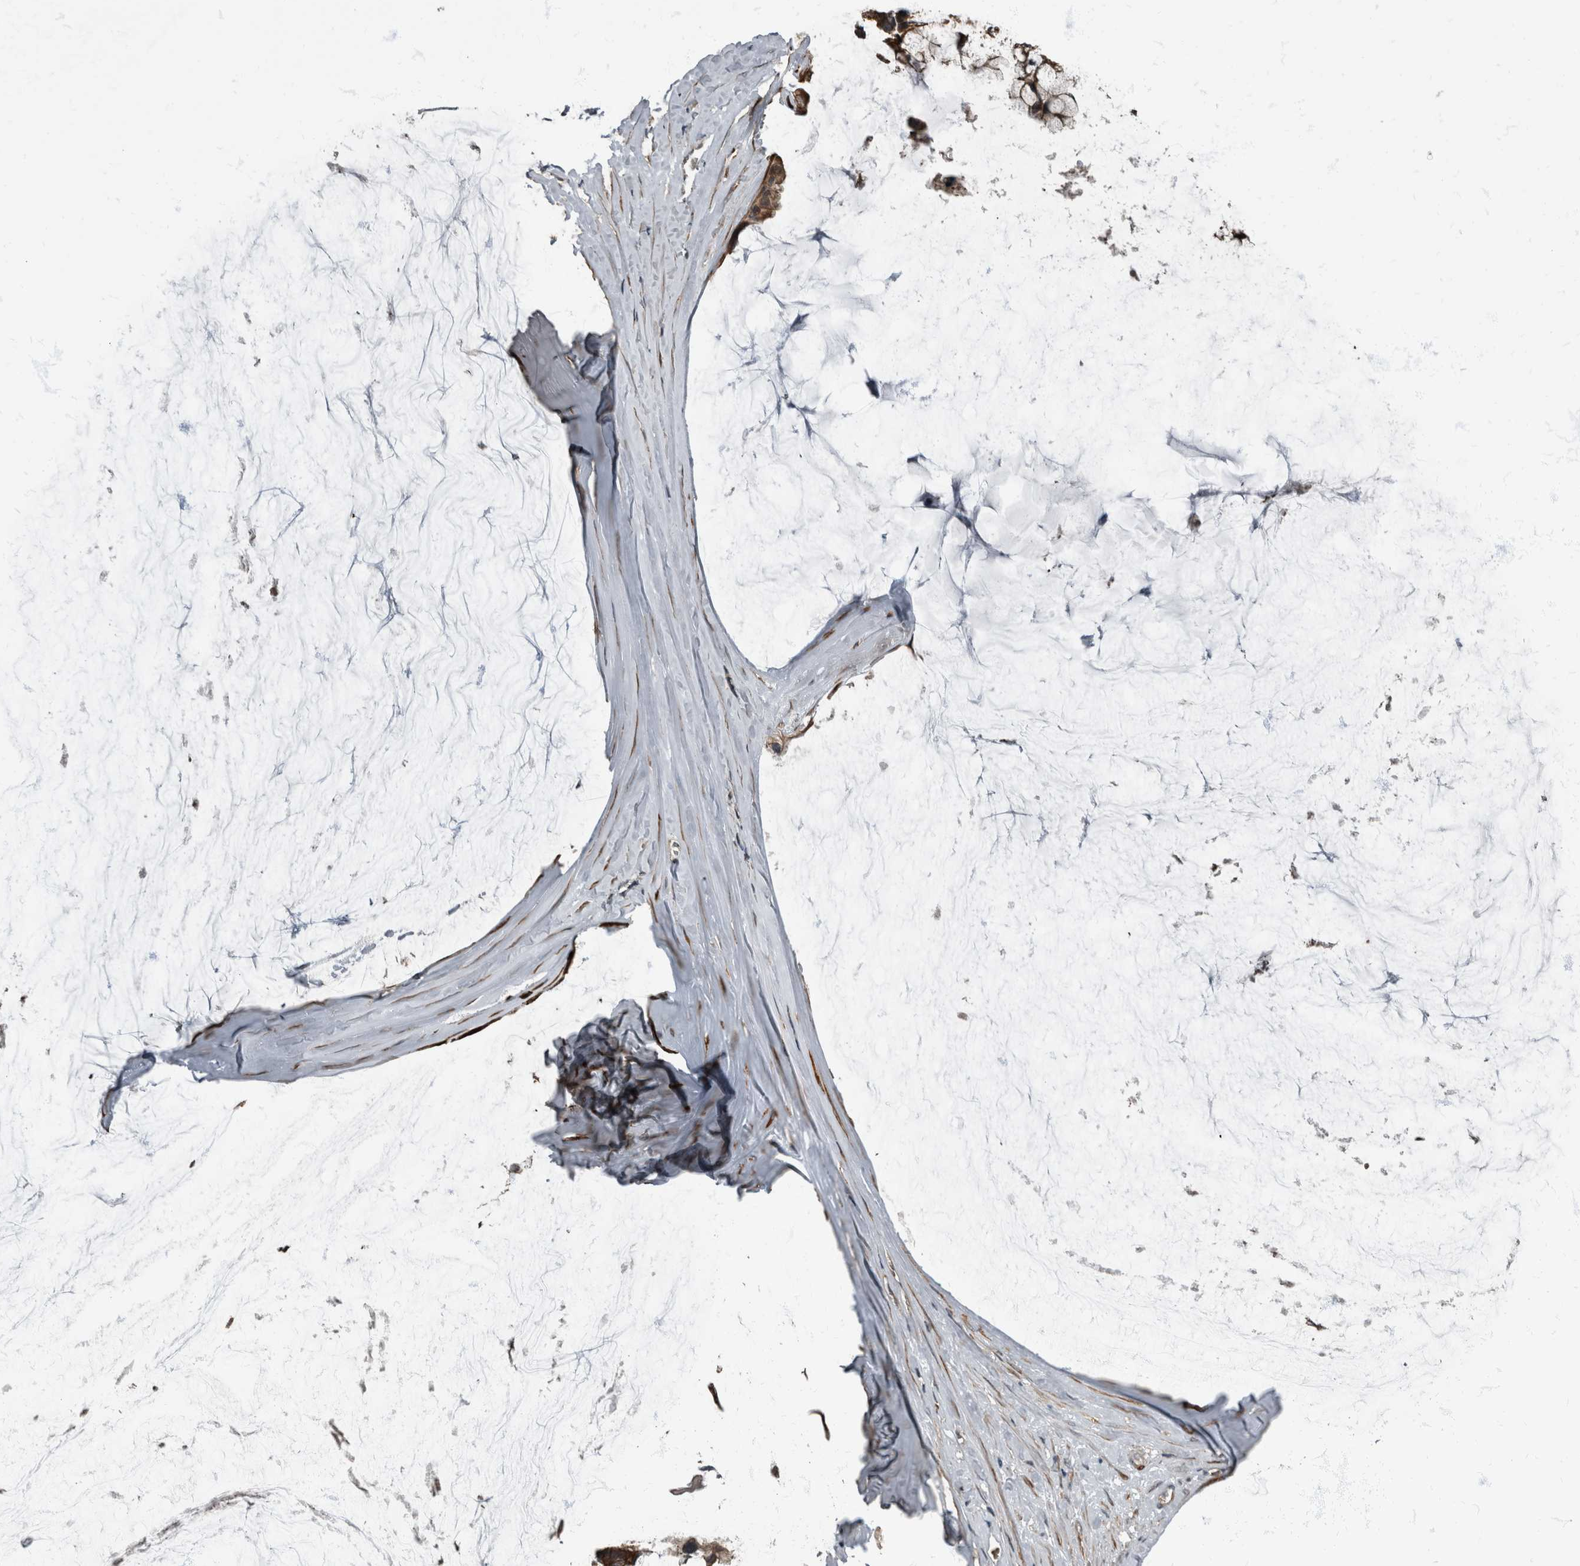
{"staining": {"intensity": "moderate", "quantity": ">75%", "location": "cytoplasmic/membranous"}, "tissue": "ovarian cancer", "cell_type": "Tumor cells", "image_type": "cancer", "snomed": [{"axis": "morphology", "description": "Cystadenocarcinoma, mucinous, NOS"}, {"axis": "topography", "description": "Ovary"}], "caption": "Ovarian mucinous cystadenocarcinoma tissue demonstrates moderate cytoplasmic/membranous expression in about >75% of tumor cells, visualized by immunohistochemistry. The staining was performed using DAB (3,3'-diaminobenzidine) to visualize the protein expression in brown, while the nuclei were stained in blue with hematoxylin (Magnification: 20x).", "gene": "RABGGTB", "patient": {"sex": "female", "age": 39}}